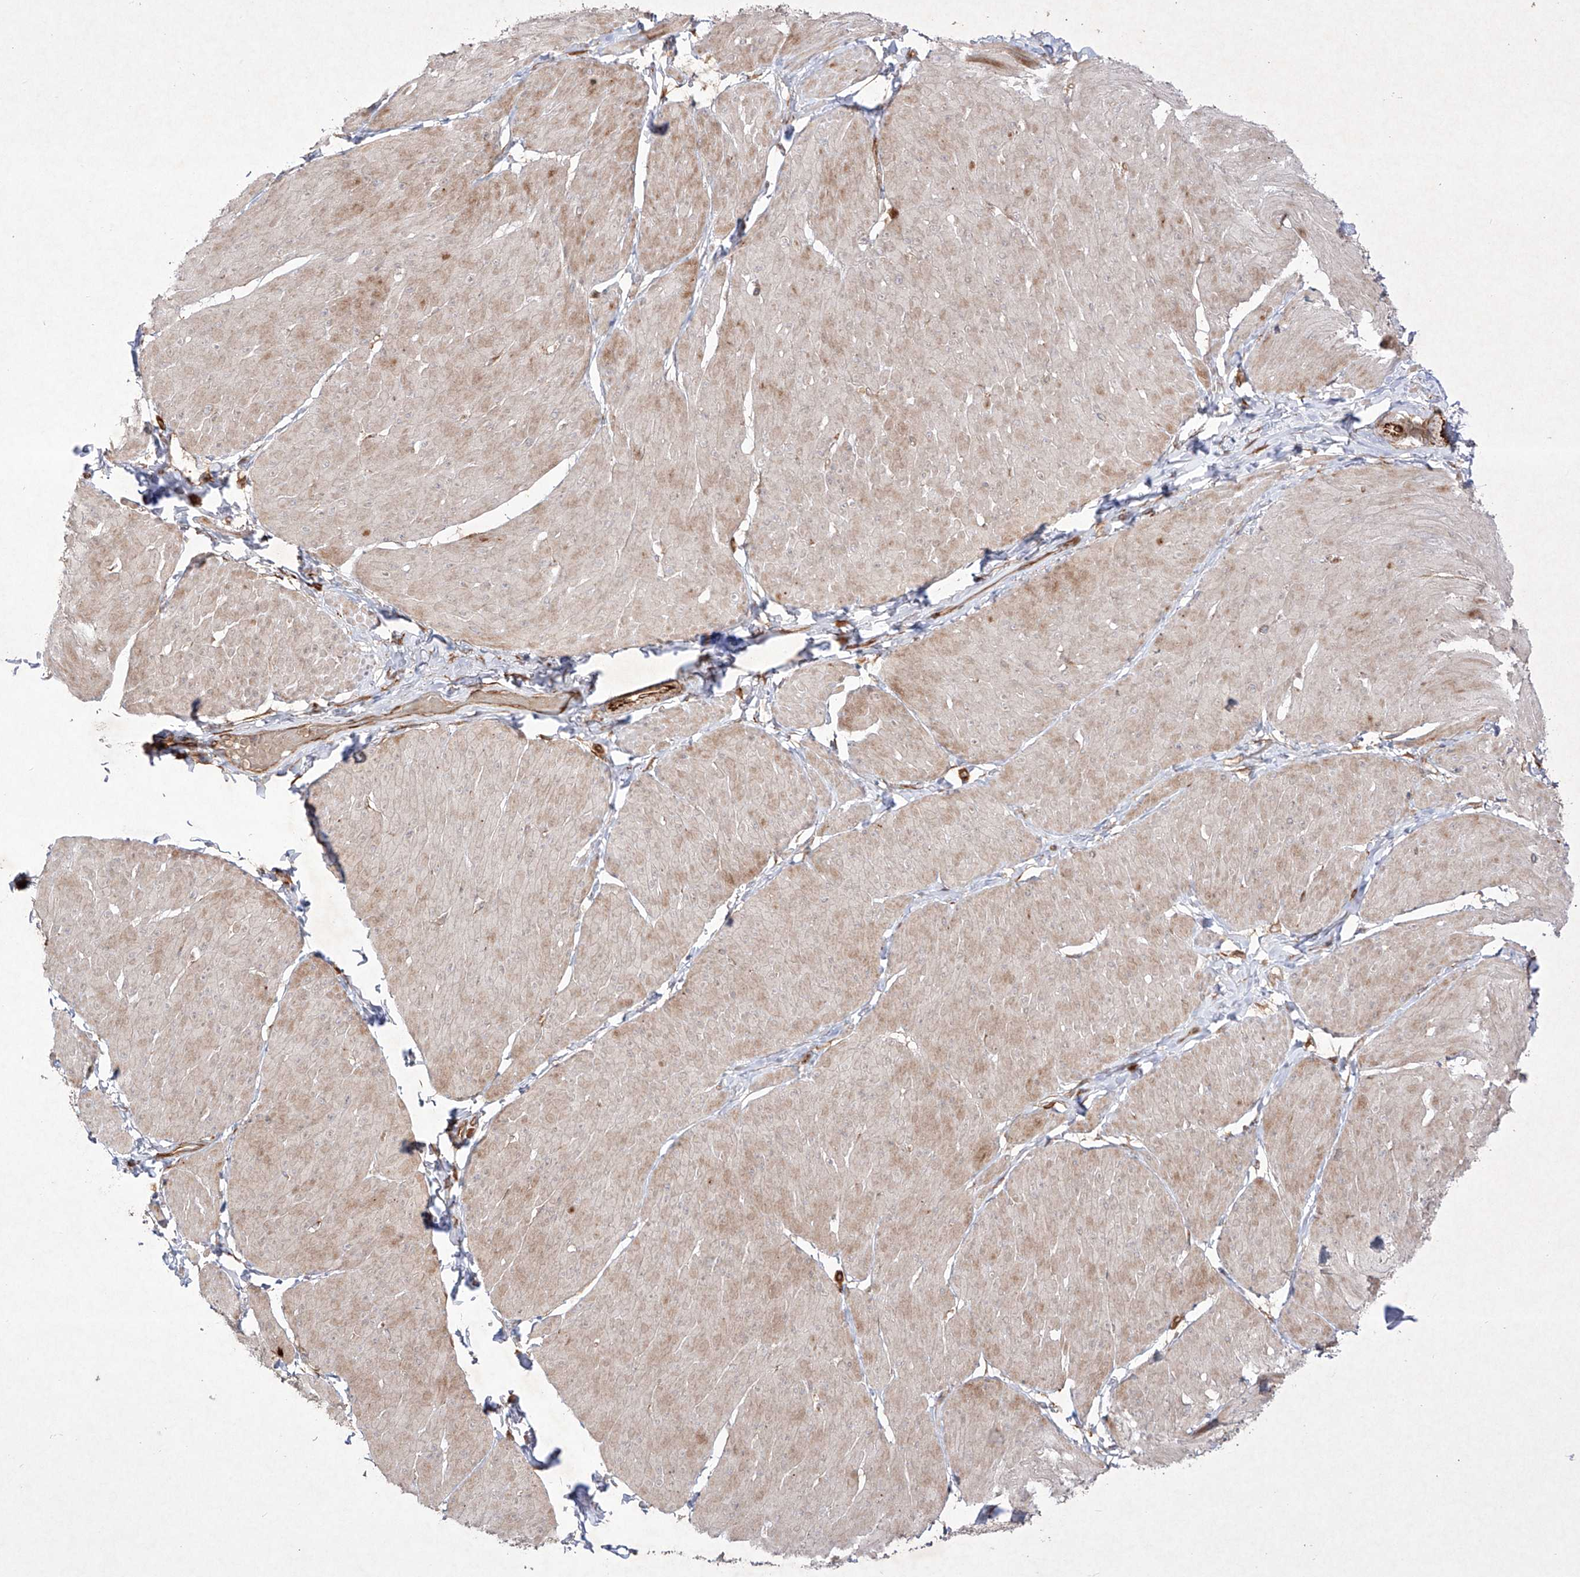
{"staining": {"intensity": "moderate", "quantity": "25%-75%", "location": "cytoplasmic/membranous"}, "tissue": "smooth muscle", "cell_type": "Smooth muscle cells", "image_type": "normal", "snomed": [{"axis": "morphology", "description": "Urothelial carcinoma, High grade"}, {"axis": "topography", "description": "Urinary bladder"}], "caption": "The immunohistochemical stain labels moderate cytoplasmic/membranous expression in smooth muscle cells of benign smooth muscle. Using DAB (3,3'-diaminobenzidine) (brown) and hematoxylin (blue) stains, captured at high magnification using brightfield microscopy.", "gene": "YKT6", "patient": {"sex": "male", "age": 46}}